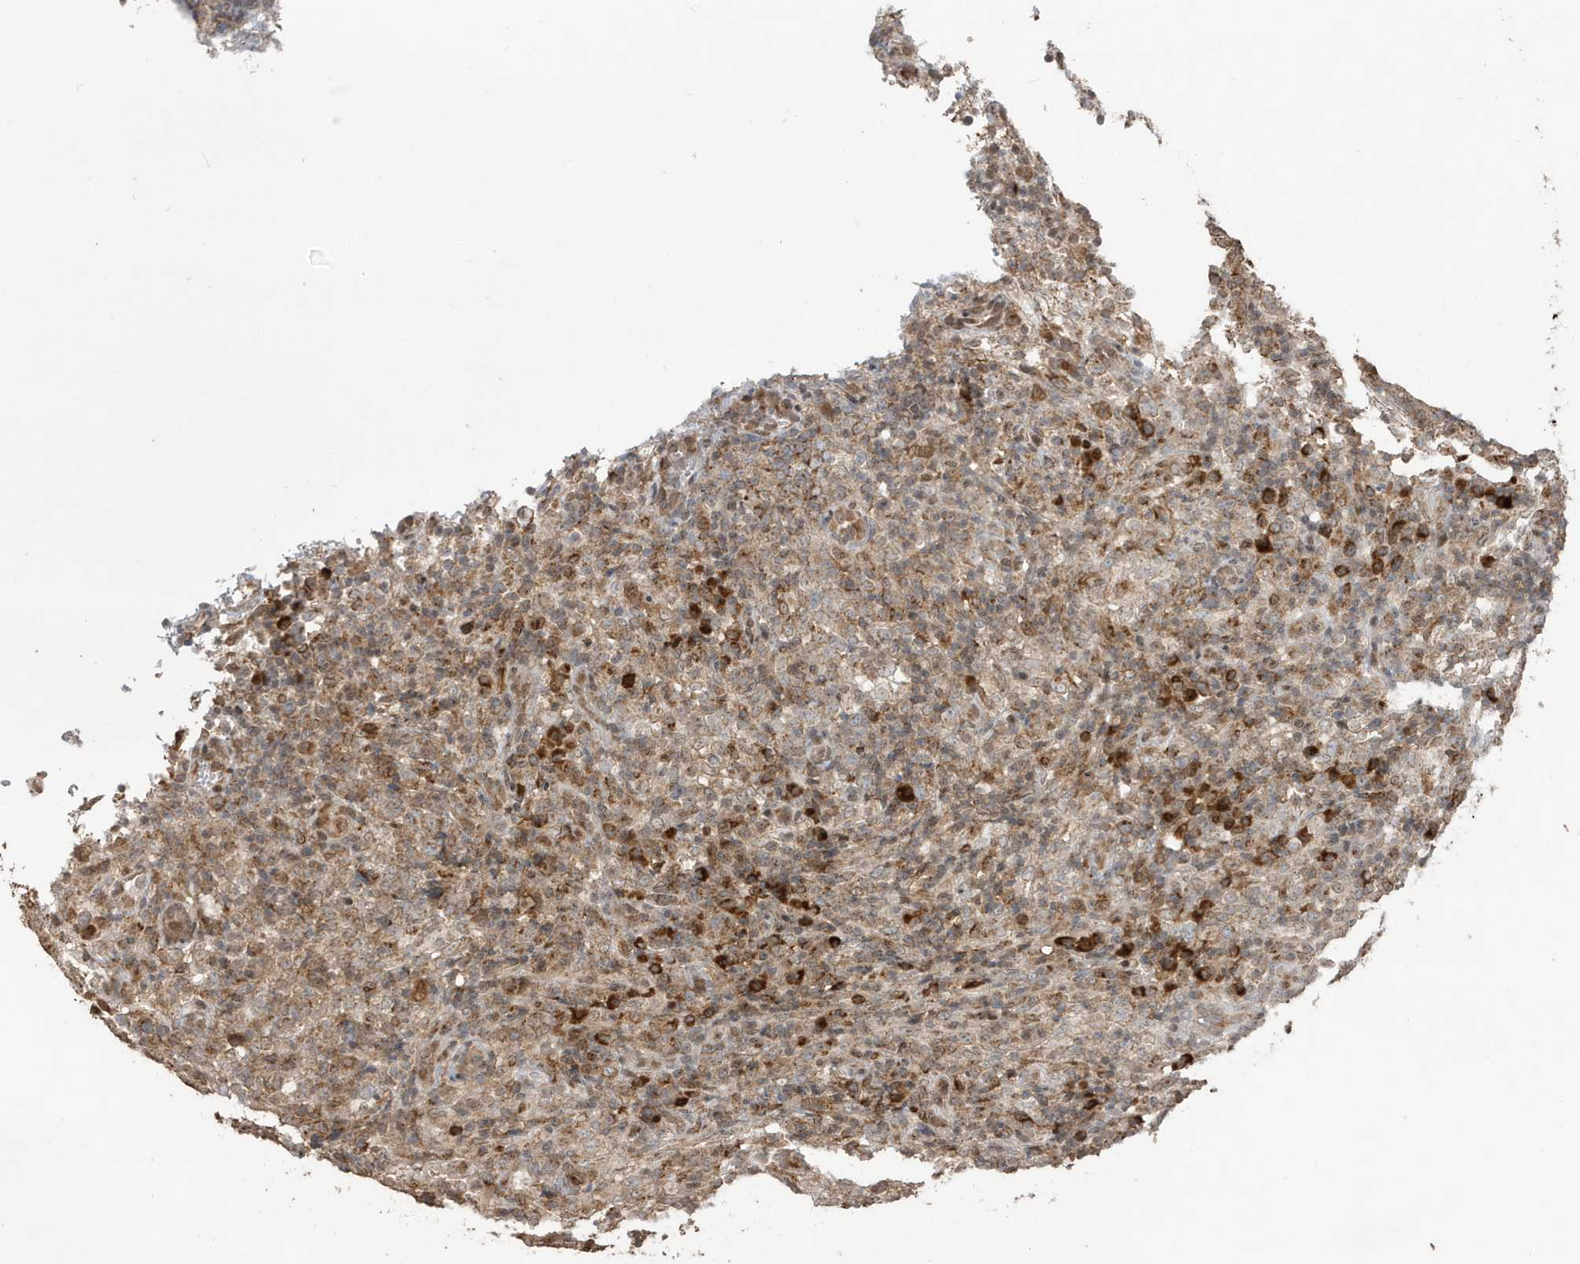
{"staining": {"intensity": "moderate", "quantity": ">75%", "location": "cytoplasmic/membranous"}, "tissue": "lymphoma", "cell_type": "Tumor cells", "image_type": "cancer", "snomed": [{"axis": "morphology", "description": "Malignant lymphoma, non-Hodgkin's type, High grade"}, {"axis": "topography", "description": "Lymph node"}], "caption": "Lymphoma stained for a protein (brown) demonstrates moderate cytoplasmic/membranous positive staining in about >75% of tumor cells.", "gene": "RER1", "patient": {"sex": "female", "age": 76}}